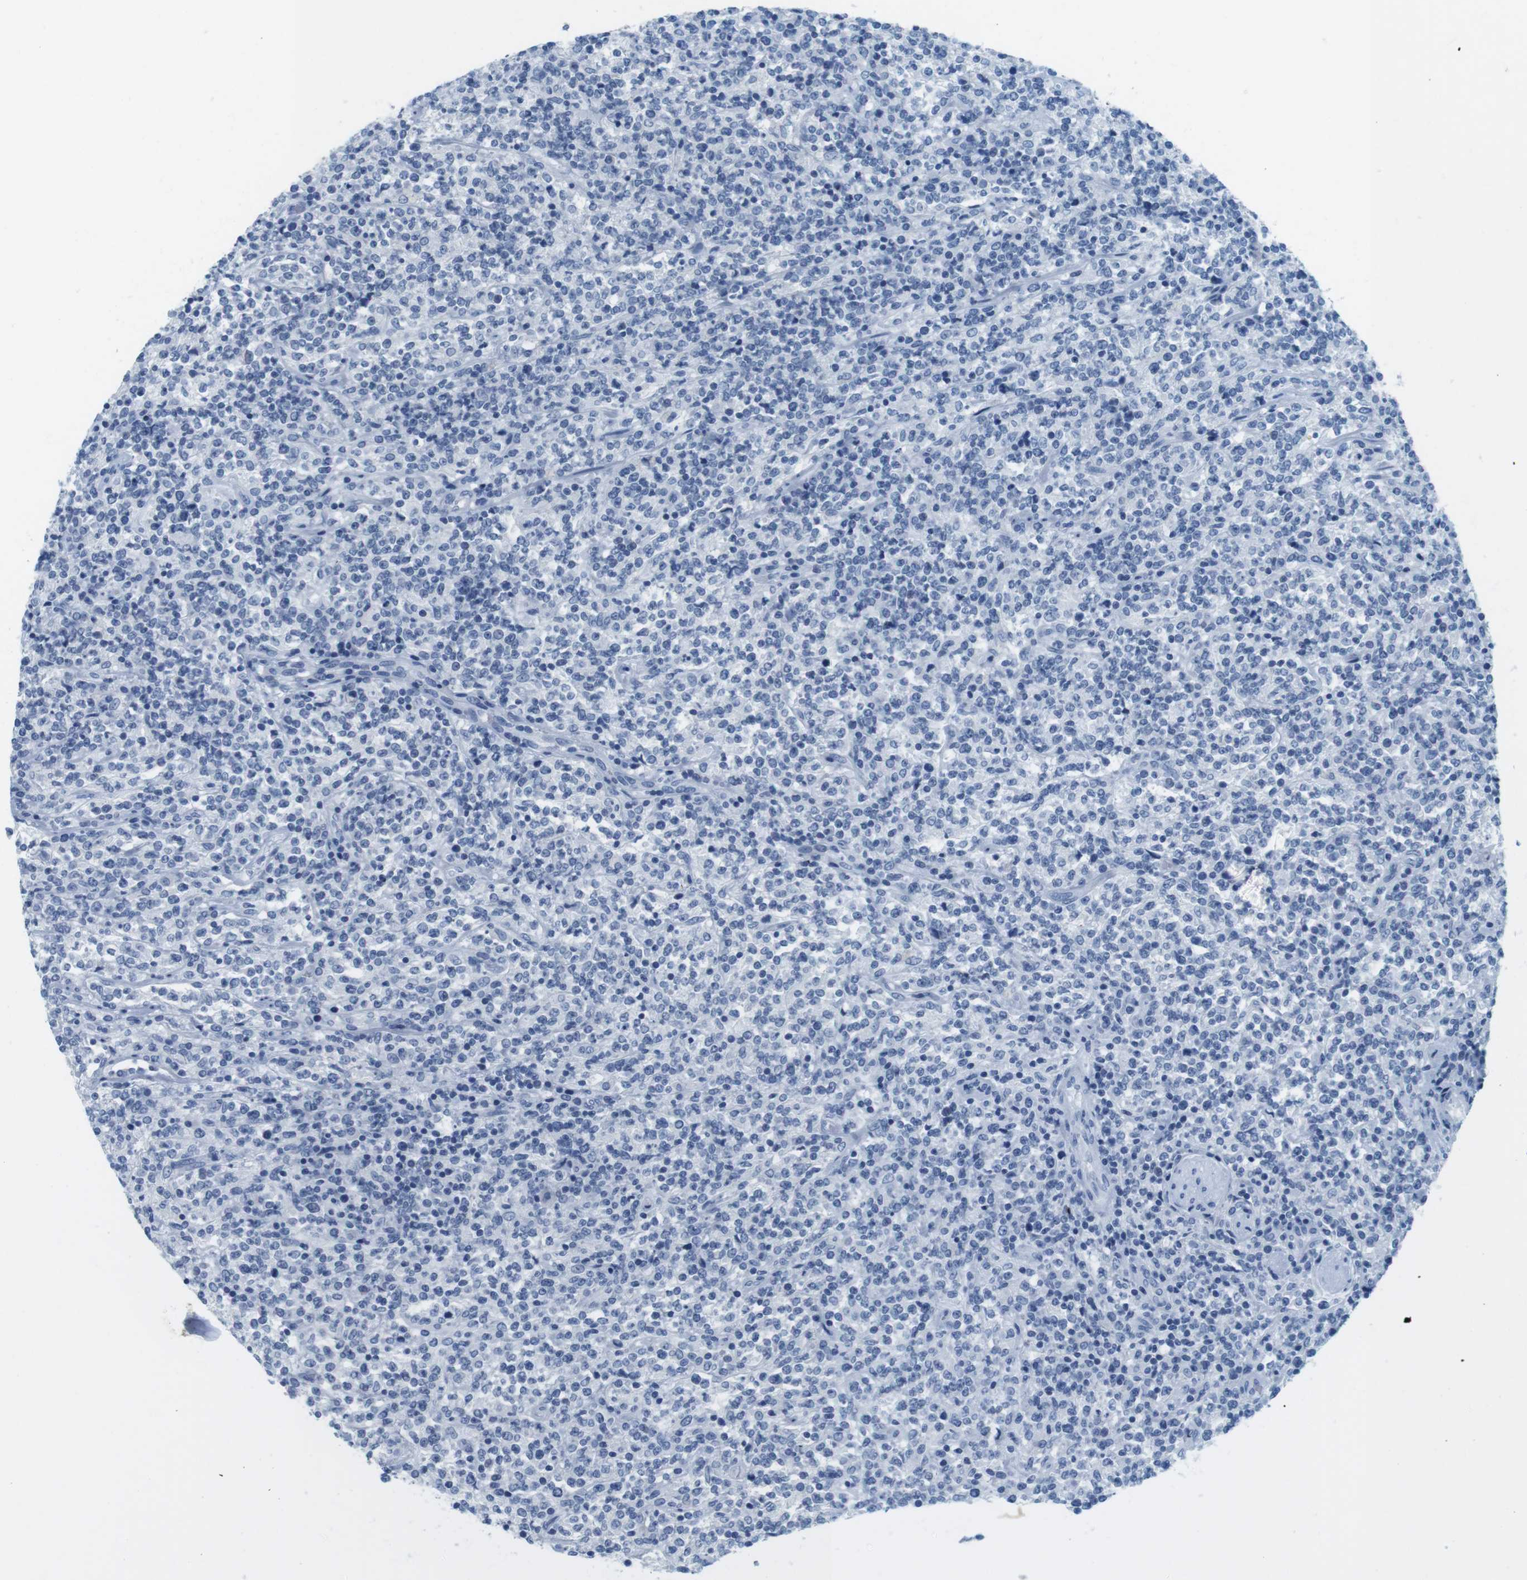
{"staining": {"intensity": "negative", "quantity": "none", "location": "none"}, "tissue": "lymphoma", "cell_type": "Tumor cells", "image_type": "cancer", "snomed": [{"axis": "morphology", "description": "Malignant lymphoma, non-Hodgkin's type, High grade"}, {"axis": "topography", "description": "Soft tissue"}], "caption": "Immunohistochemistry (IHC) image of human lymphoma stained for a protein (brown), which displays no positivity in tumor cells. (DAB IHC, high magnification).", "gene": "CYP2C9", "patient": {"sex": "male", "age": 18}}